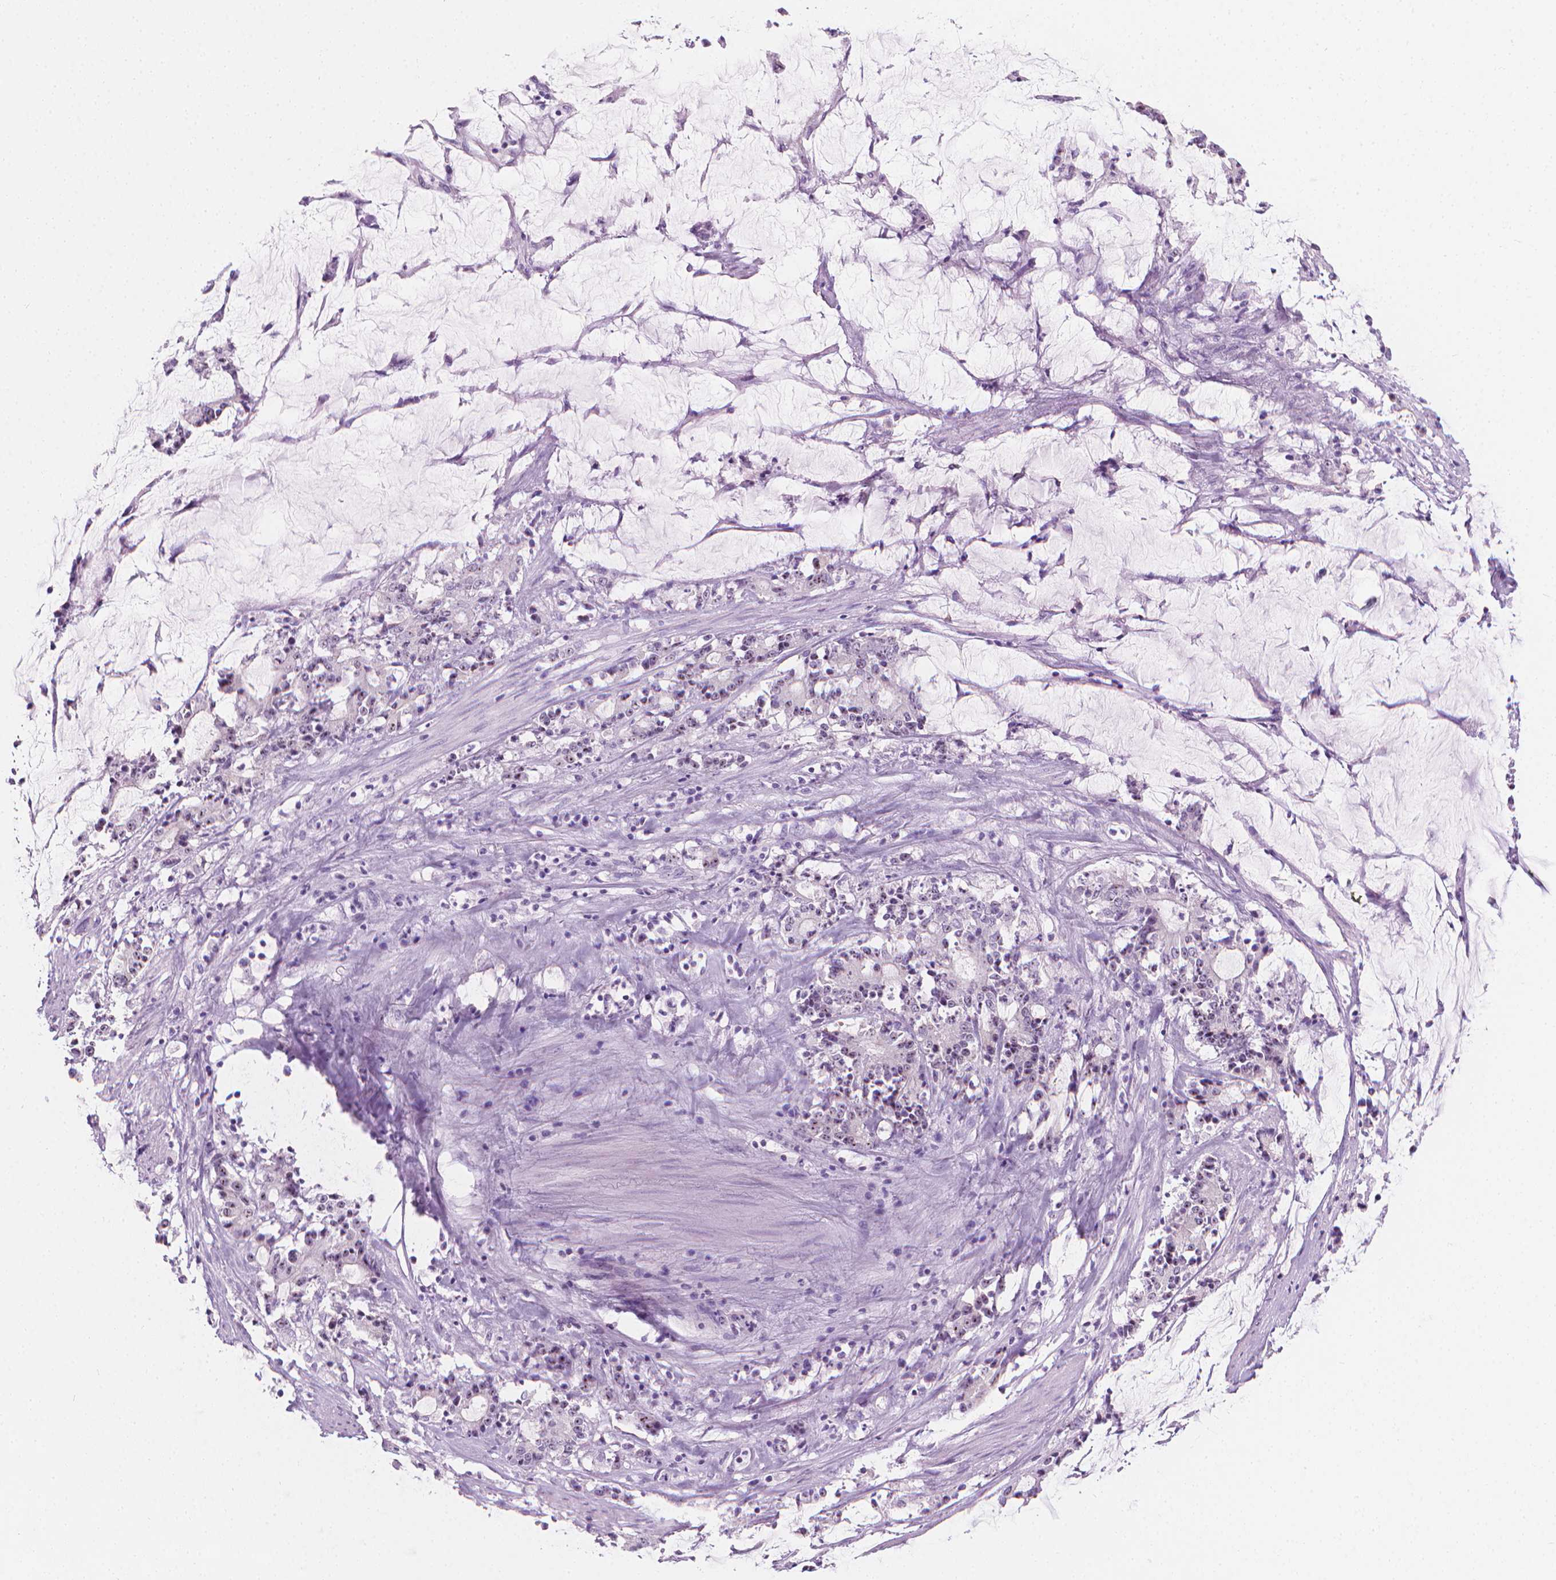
{"staining": {"intensity": "negative", "quantity": "none", "location": "none"}, "tissue": "stomach cancer", "cell_type": "Tumor cells", "image_type": "cancer", "snomed": [{"axis": "morphology", "description": "Adenocarcinoma, NOS"}, {"axis": "topography", "description": "Stomach, upper"}], "caption": "Photomicrograph shows no significant protein staining in tumor cells of adenocarcinoma (stomach). The staining is performed using DAB (3,3'-diaminobenzidine) brown chromogen with nuclei counter-stained in using hematoxylin.", "gene": "NOL7", "patient": {"sex": "male", "age": 68}}